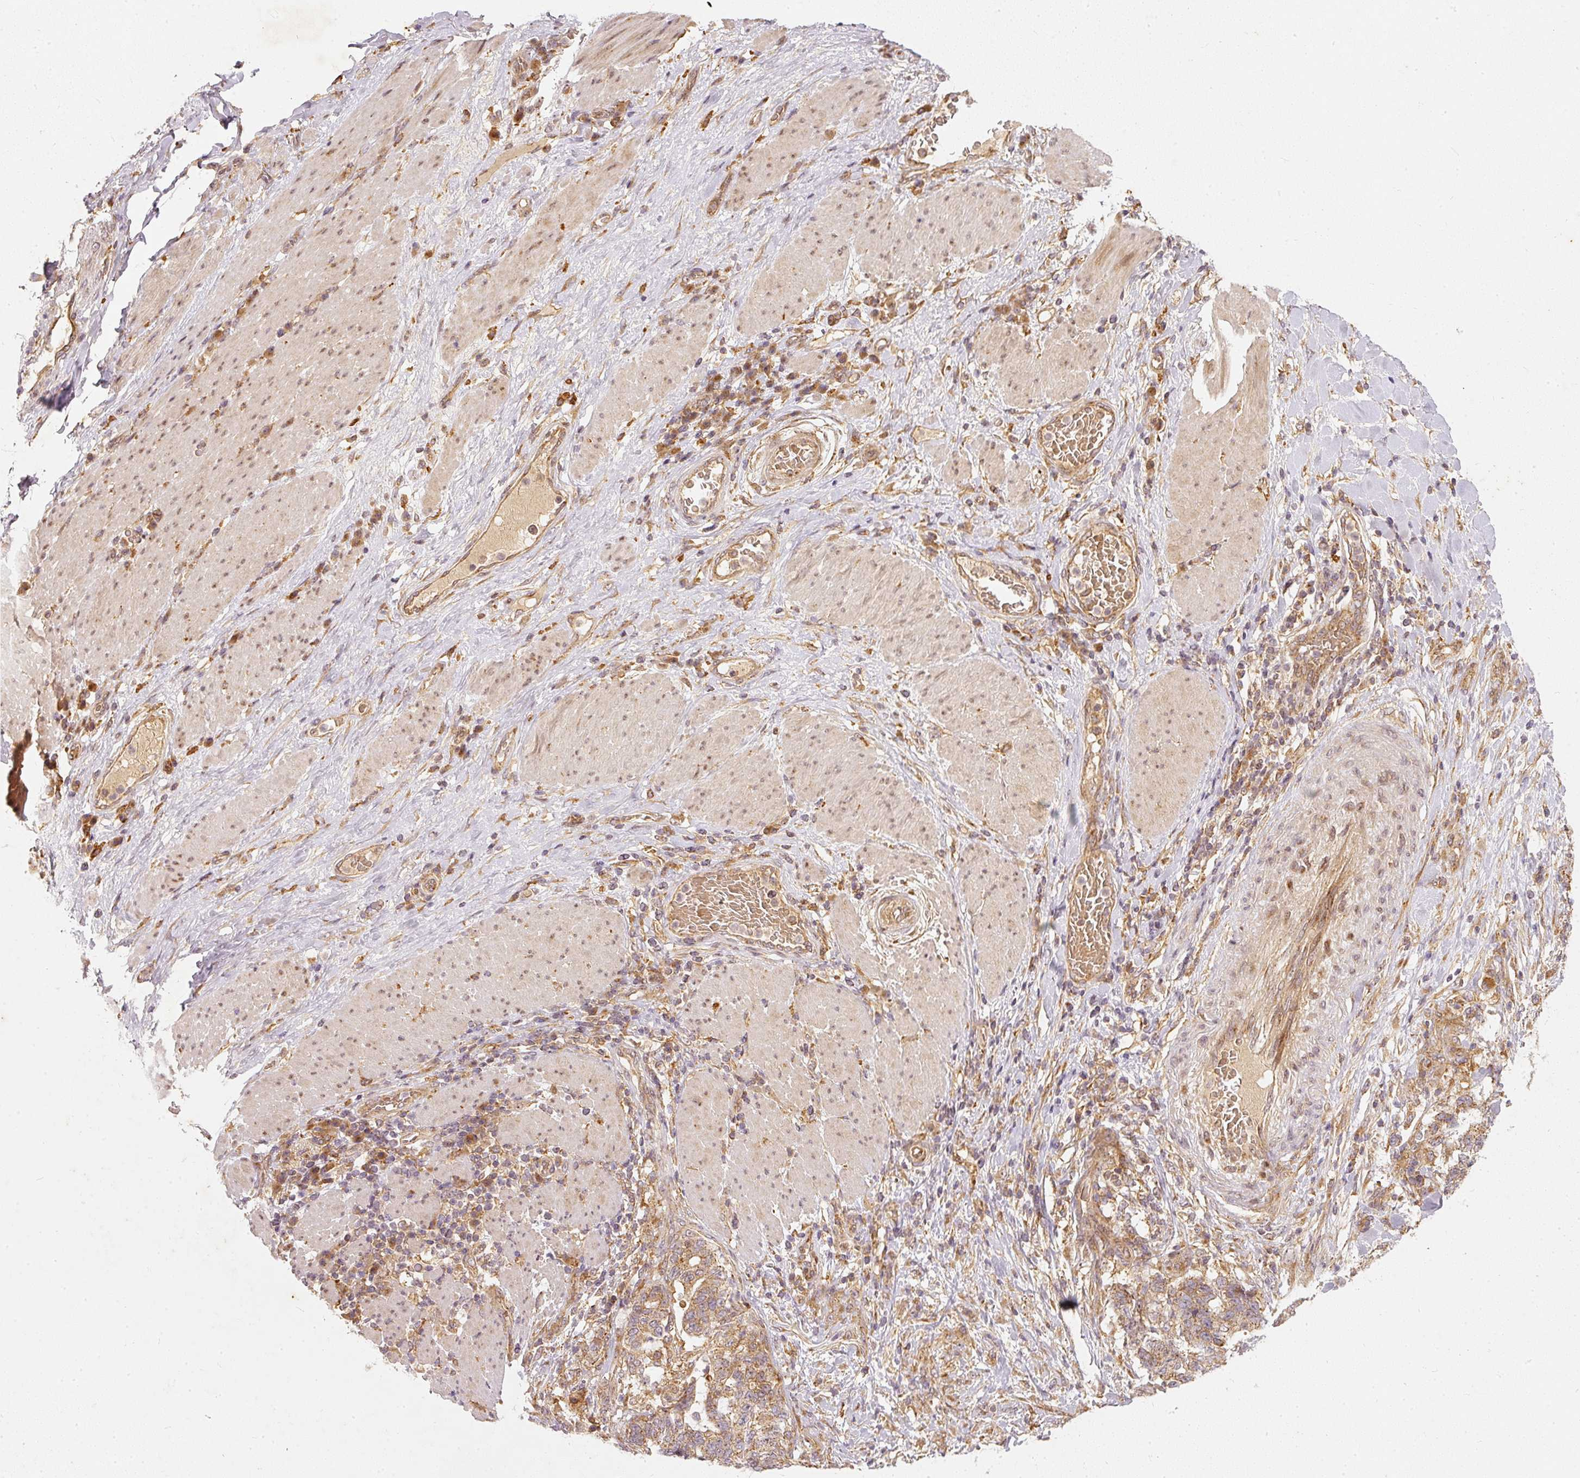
{"staining": {"intensity": "moderate", "quantity": ">75%", "location": "cytoplasmic/membranous"}, "tissue": "stomach cancer", "cell_type": "Tumor cells", "image_type": "cancer", "snomed": [{"axis": "morphology", "description": "Normal tissue, NOS"}, {"axis": "morphology", "description": "Adenocarcinoma, NOS"}, {"axis": "topography", "description": "Stomach"}], "caption": "Immunohistochemistry (IHC) (DAB (3,3'-diaminobenzidine)) staining of human stomach cancer exhibits moderate cytoplasmic/membranous protein staining in about >75% of tumor cells.", "gene": "ZNF580", "patient": {"sex": "female", "age": 64}}